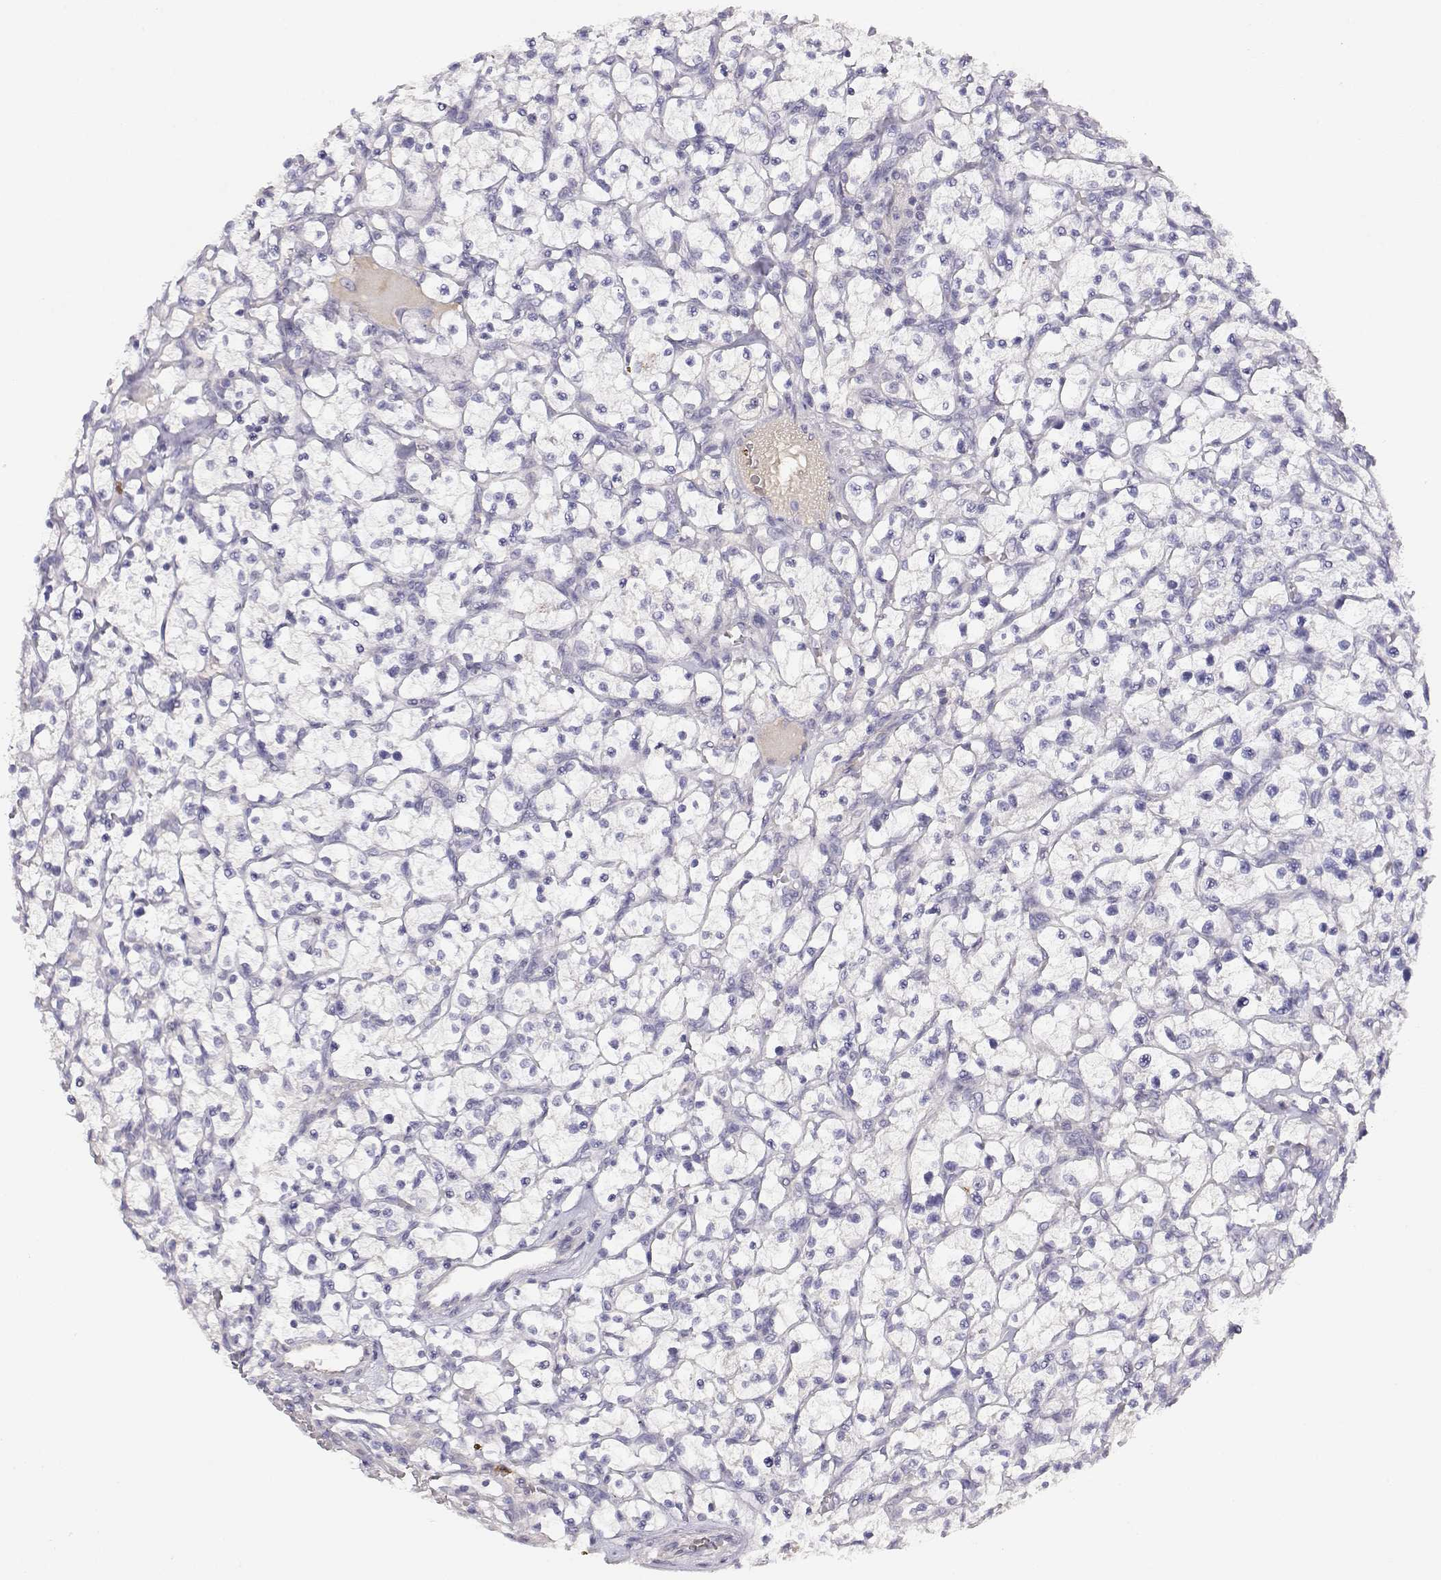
{"staining": {"intensity": "negative", "quantity": "none", "location": "none"}, "tissue": "renal cancer", "cell_type": "Tumor cells", "image_type": "cancer", "snomed": [{"axis": "morphology", "description": "Adenocarcinoma, NOS"}, {"axis": "topography", "description": "Kidney"}], "caption": "Photomicrograph shows no significant protein positivity in tumor cells of renal adenocarcinoma.", "gene": "CDHR1", "patient": {"sex": "female", "age": 64}}